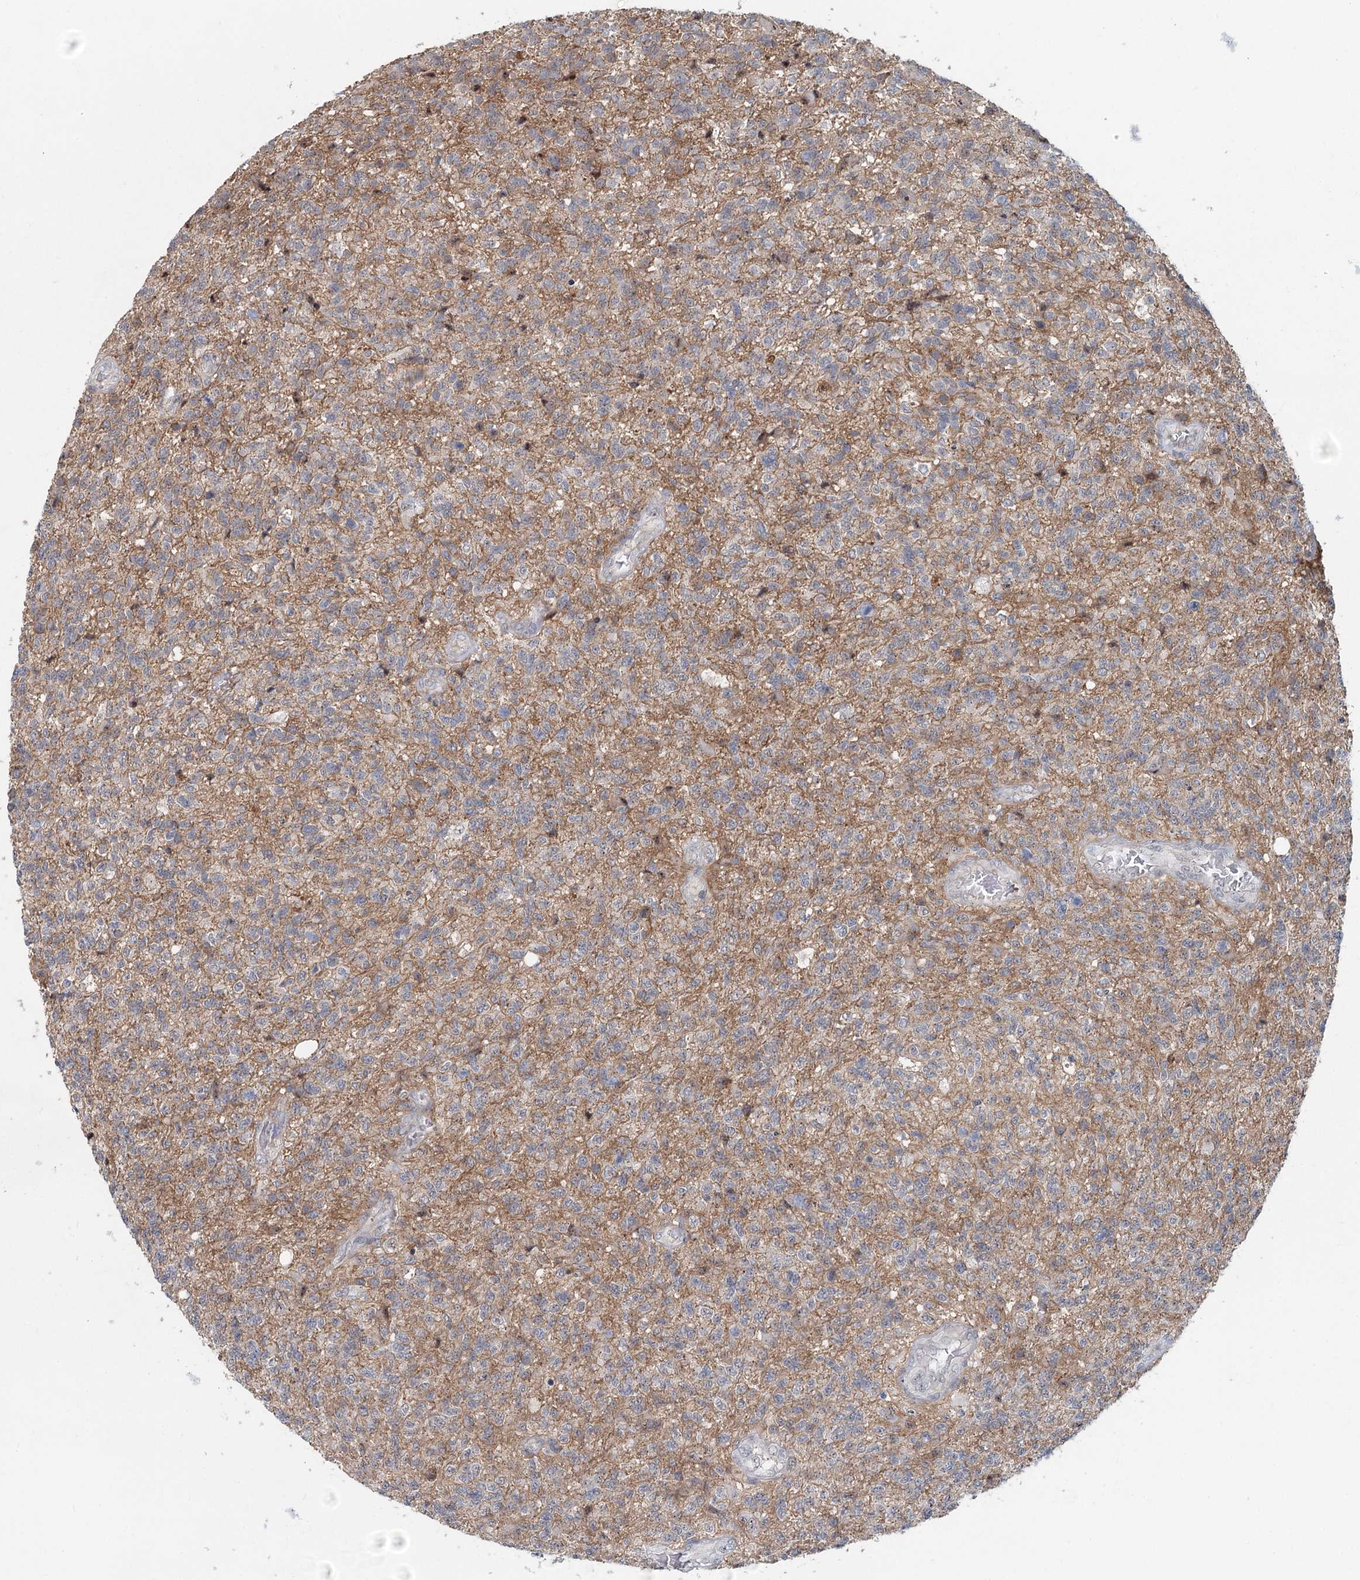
{"staining": {"intensity": "negative", "quantity": "none", "location": "none"}, "tissue": "glioma", "cell_type": "Tumor cells", "image_type": "cancer", "snomed": [{"axis": "morphology", "description": "Glioma, malignant, High grade"}, {"axis": "topography", "description": "Brain"}], "caption": "IHC of human glioma exhibits no positivity in tumor cells.", "gene": "CDC42SE2", "patient": {"sex": "male", "age": 56}}